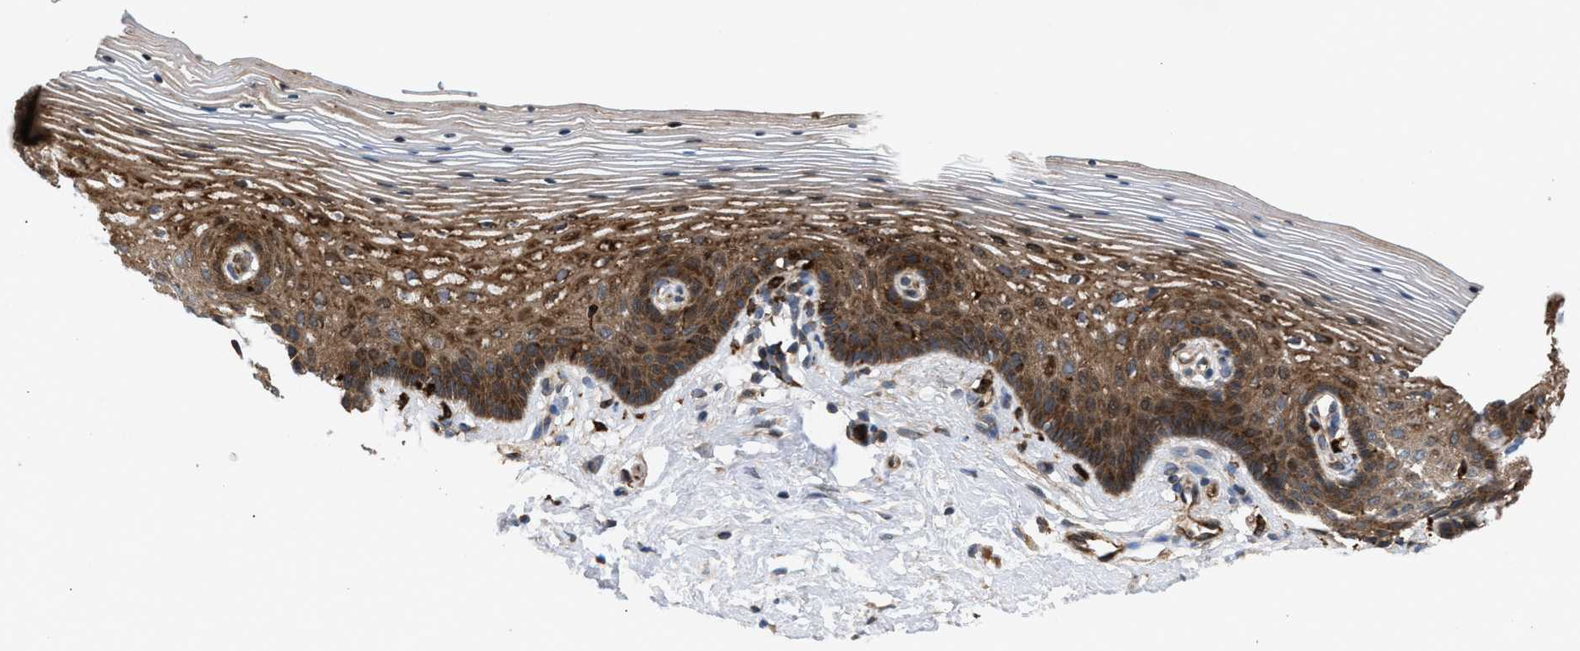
{"staining": {"intensity": "strong", "quantity": "25%-75%", "location": "cytoplasmic/membranous"}, "tissue": "vagina", "cell_type": "Squamous epithelial cells", "image_type": "normal", "snomed": [{"axis": "morphology", "description": "Normal tissue, NOS"}, {"axis": "topography", "description": "Vagina"}], "caption": "DAB immunohistochemical staining of unremarkable human vagina demonstrates strong cytoplasmic/membranous protein positivity in approximately 25%-75% of squamous epithelial cells.", "gene": "GCC1", "patient": {"sex": "female", "age": 32}}